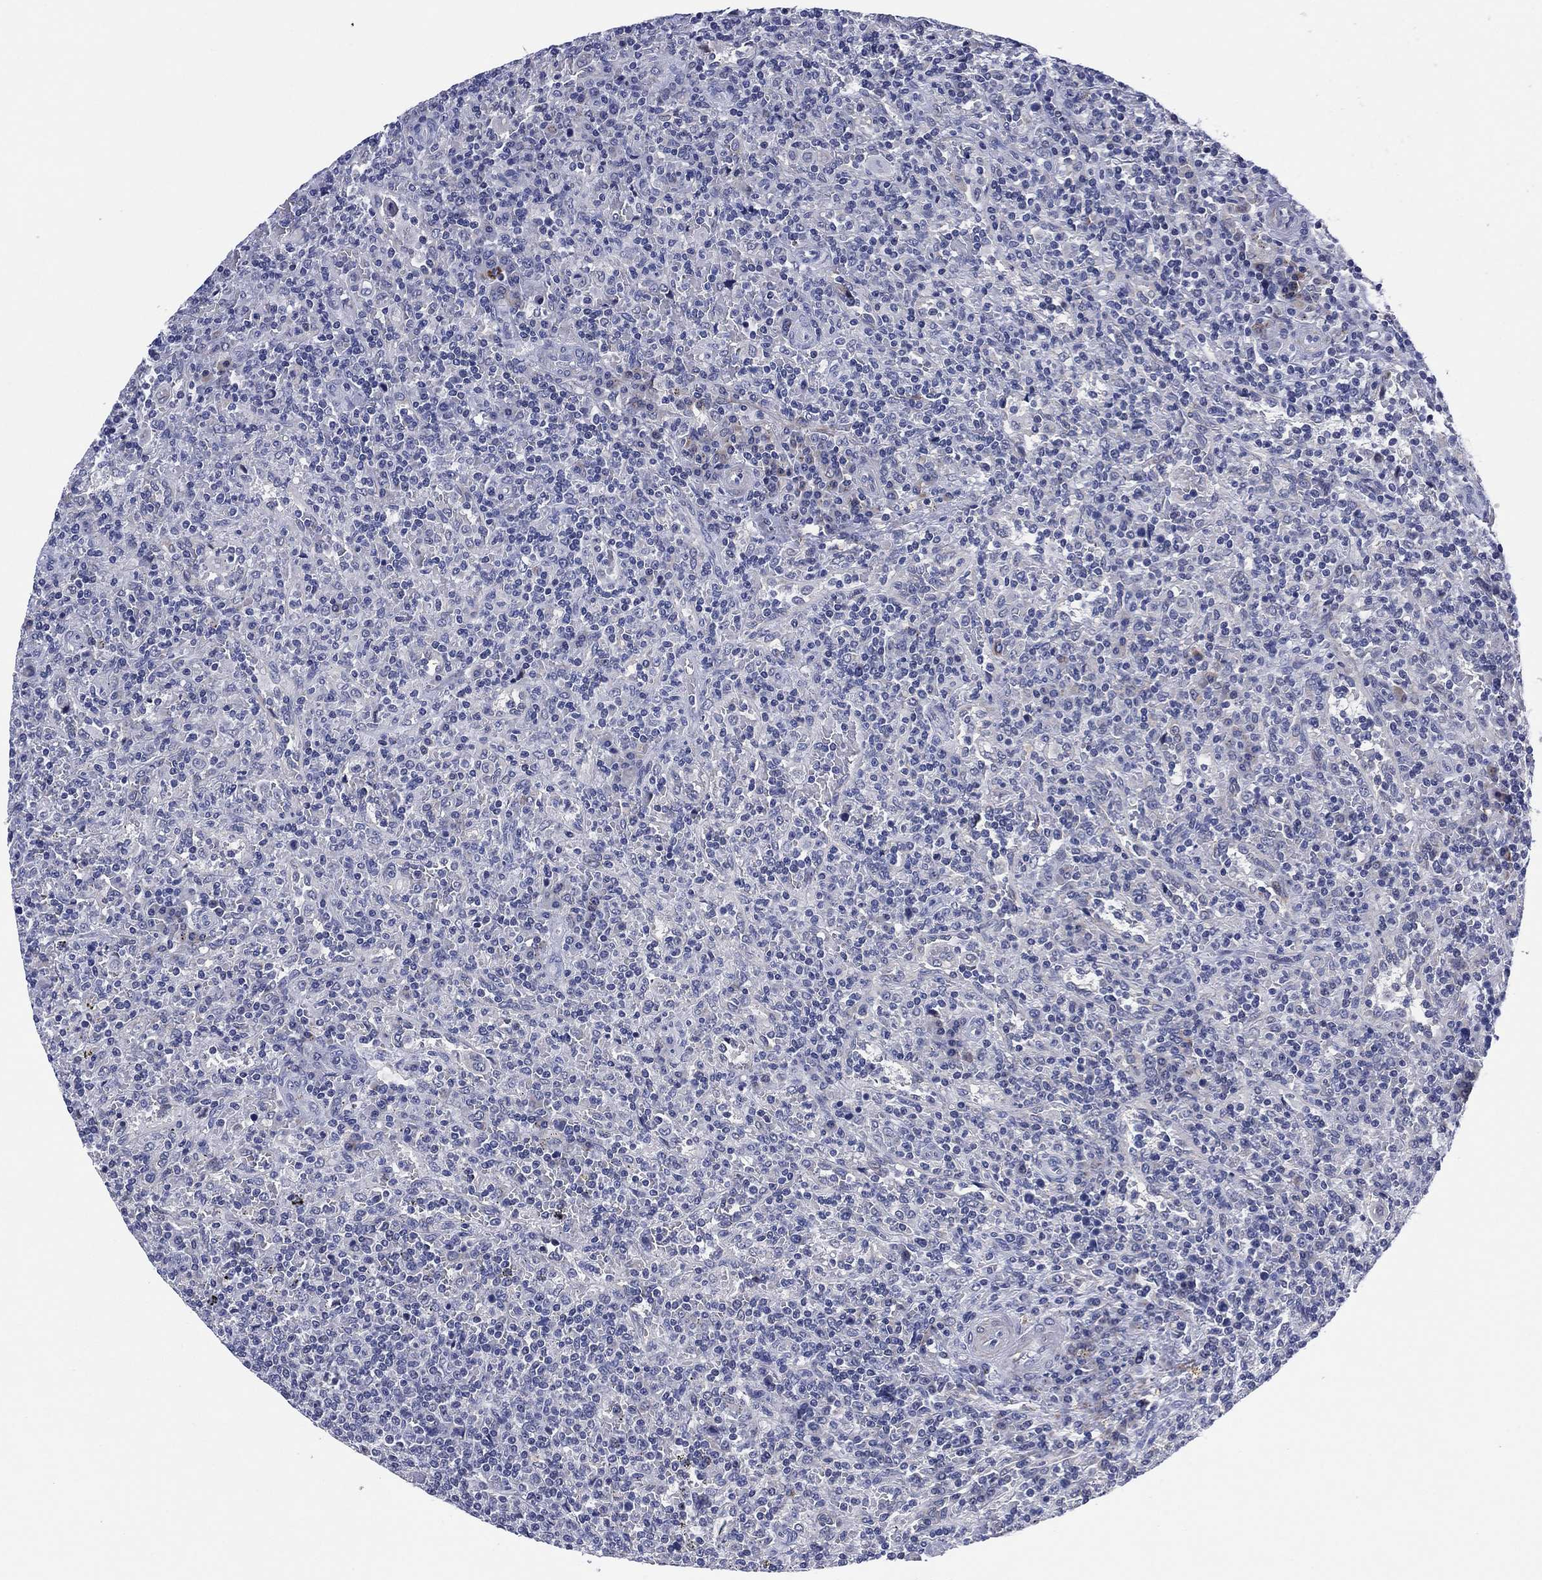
{"staining": {"intensity": "negative", "quantity": "none", "location": "none"}, "tissue": "lymphoma", "cell_type": "Tumor cells", "image_type": "cancer", "snomed": [{"axis": "morphology", "description": "Malignant lymphoma, non-Hodgkin's type, Low grade"}, {"axis": "topography", "description": "Spleen"}], "caption": "Tumor cells are negative for brown protein staining in lymphoma.", "gene": "CLIP3", "patient": {"sex": "male", "age": 62}}